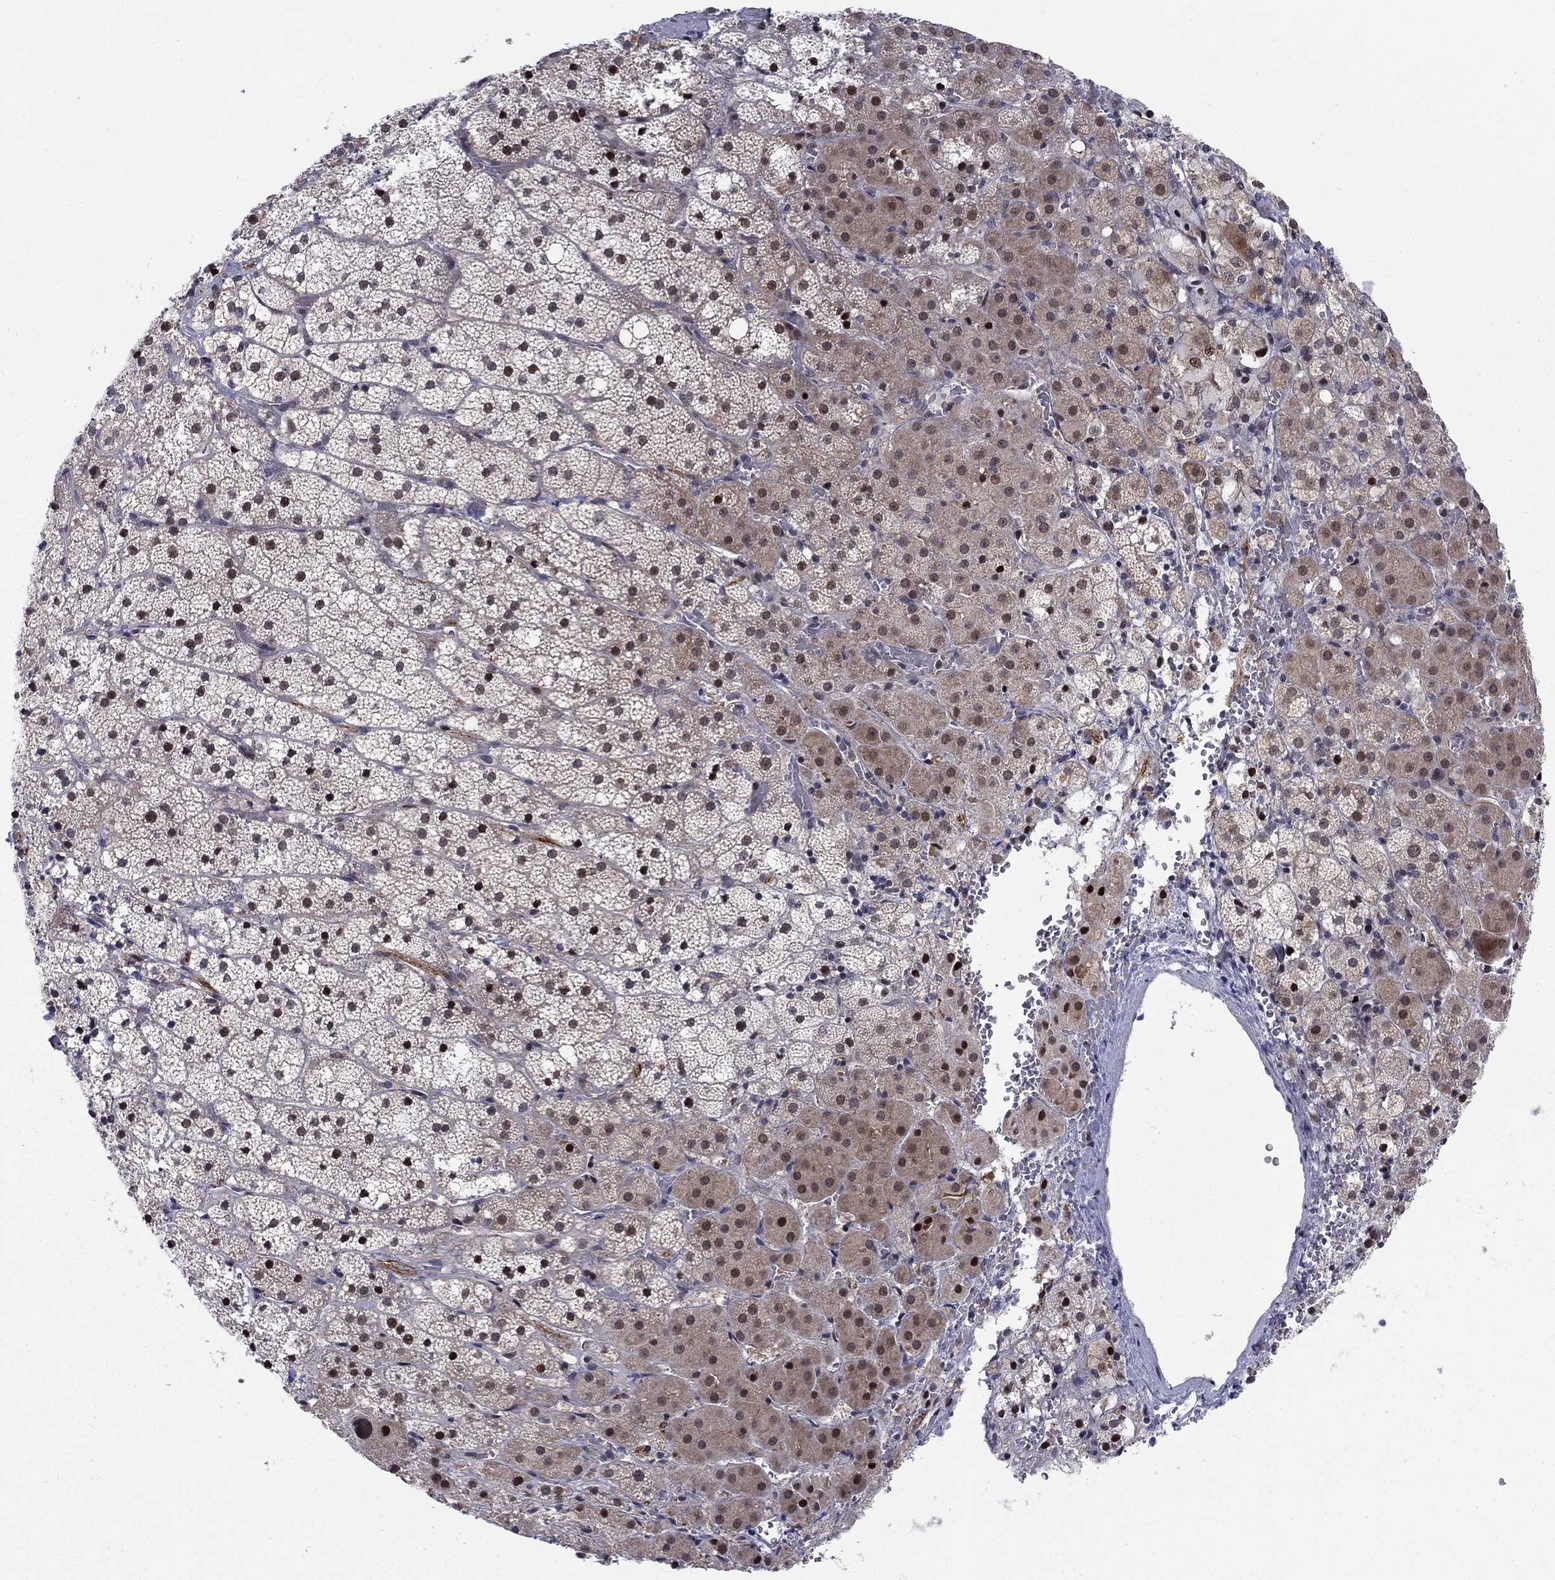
{"staining": {"intensity": "moderate", "quantity": "<25%", "location": "cytoplasmic/membranous,nuclear"}, "tissue": "adrenal gland", "cell_type": "Glandular cells", "image_type": "normal", "snomed": [{"axis": "morphology", "description": "Normal tissue, NOS"}, {"axis": "topography", "description": "Adrenal gland"}], "caption": "Unremarkable adrenal gland reveals moderate cytoplasmic/membranous,nuclear expression in about <25% of glandular cells.", "gene": "PSMC1", "patient": {"sex": "male", "age": 53}}